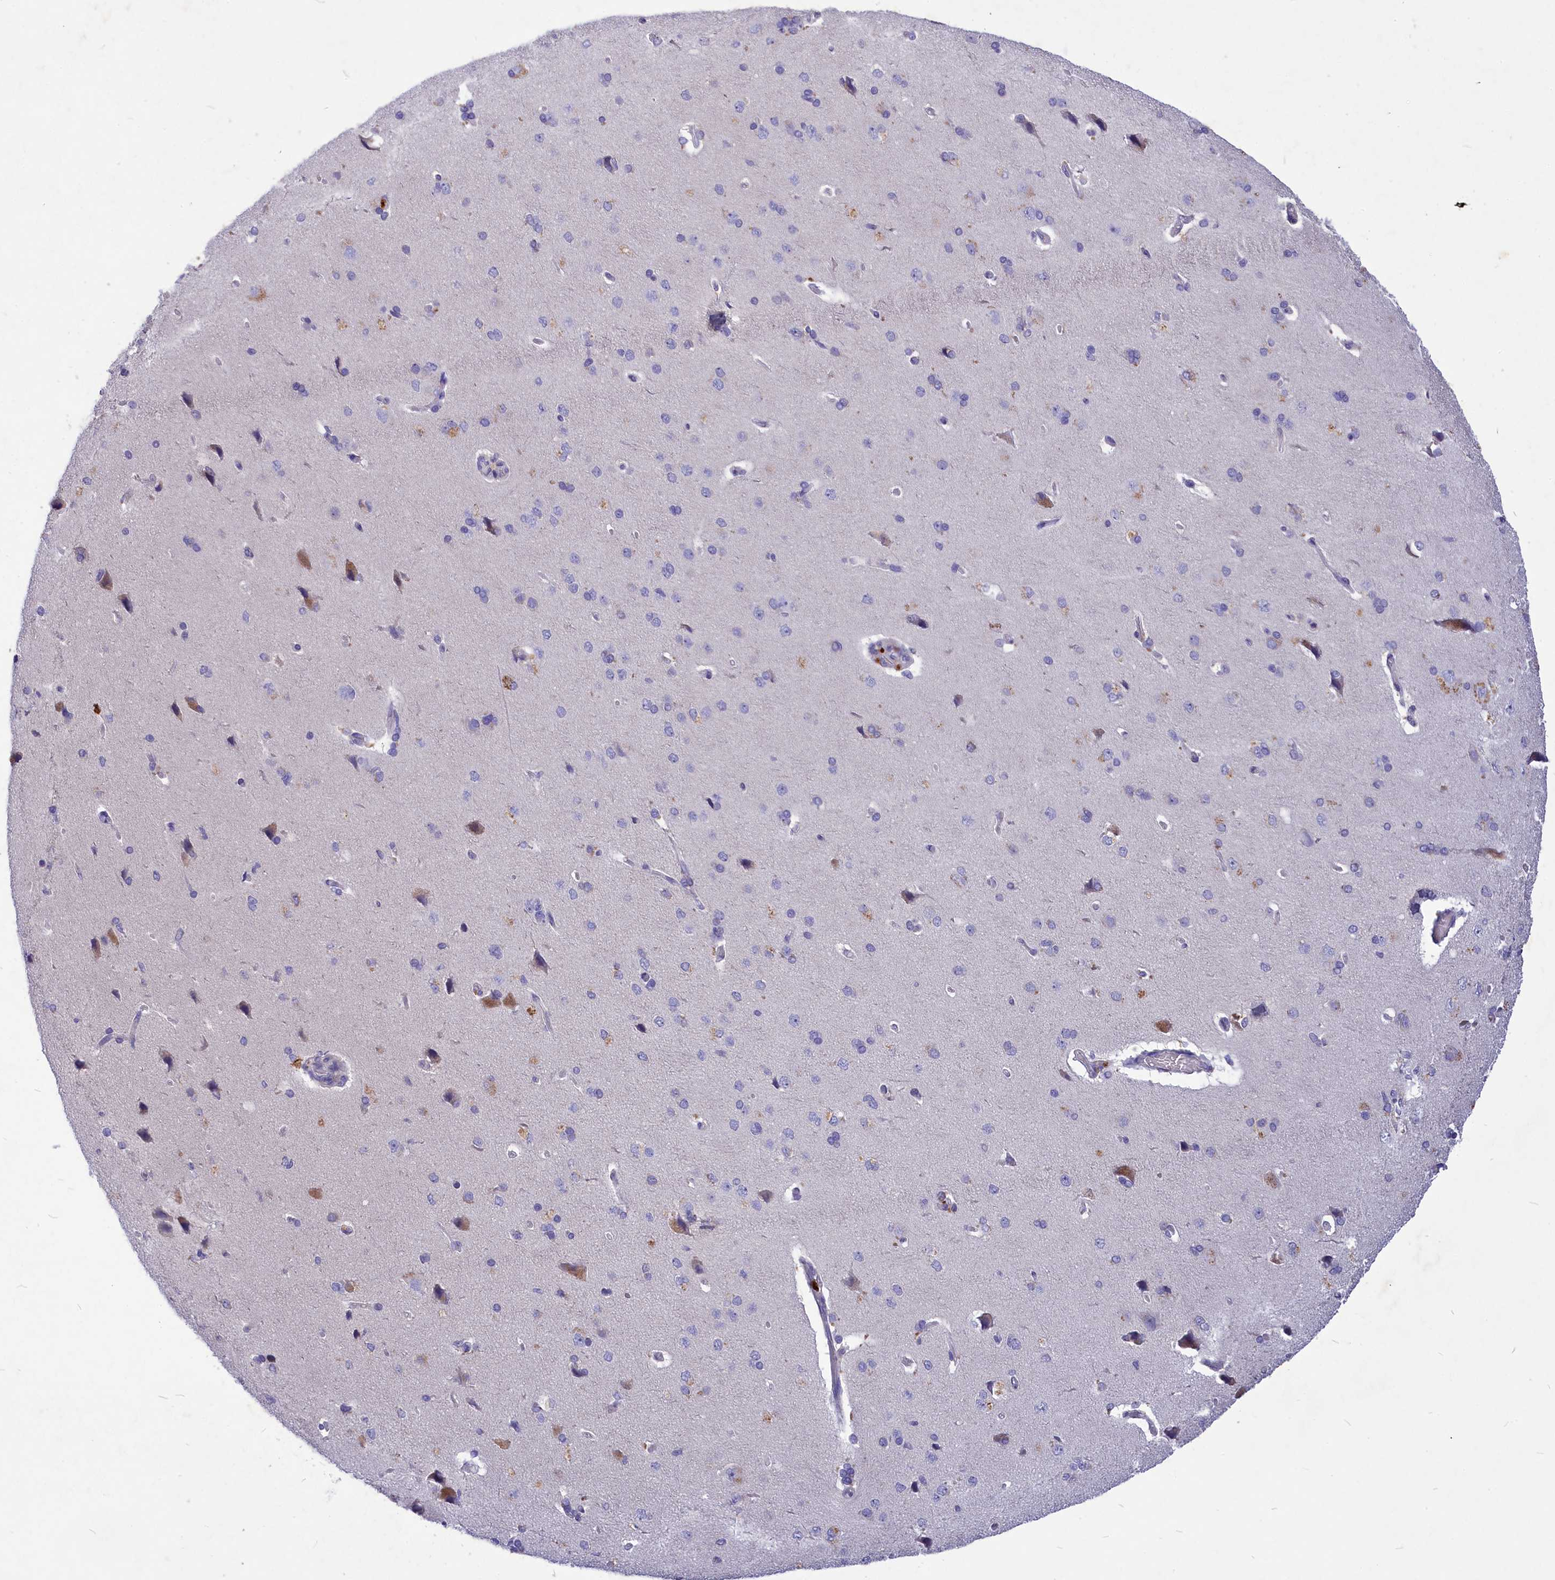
{"staining": {"intensity": "negative", "quantity": "none", "location": "none"}, "tissue": "cerebral cortex", "cell_type": "Endothelial cells", "image_type": "normal", "snomed": [{"axis": "morphology", "description": "Normal tissue, NOS"}, {"axis": "topography", "description": "Cerebral cortex"}], "caption": "This is a micrograph of immunohistochemistry staining of normal cerebral cortex, which shows no staining in endothelial cells. (Brightfield microscopy of DAB (3,3'-diaminobenzidine) immunohistochemistry (IHC) at high magnification).", "gene": "DEFB119", "patient": {"sex": "male", "age": 62}}